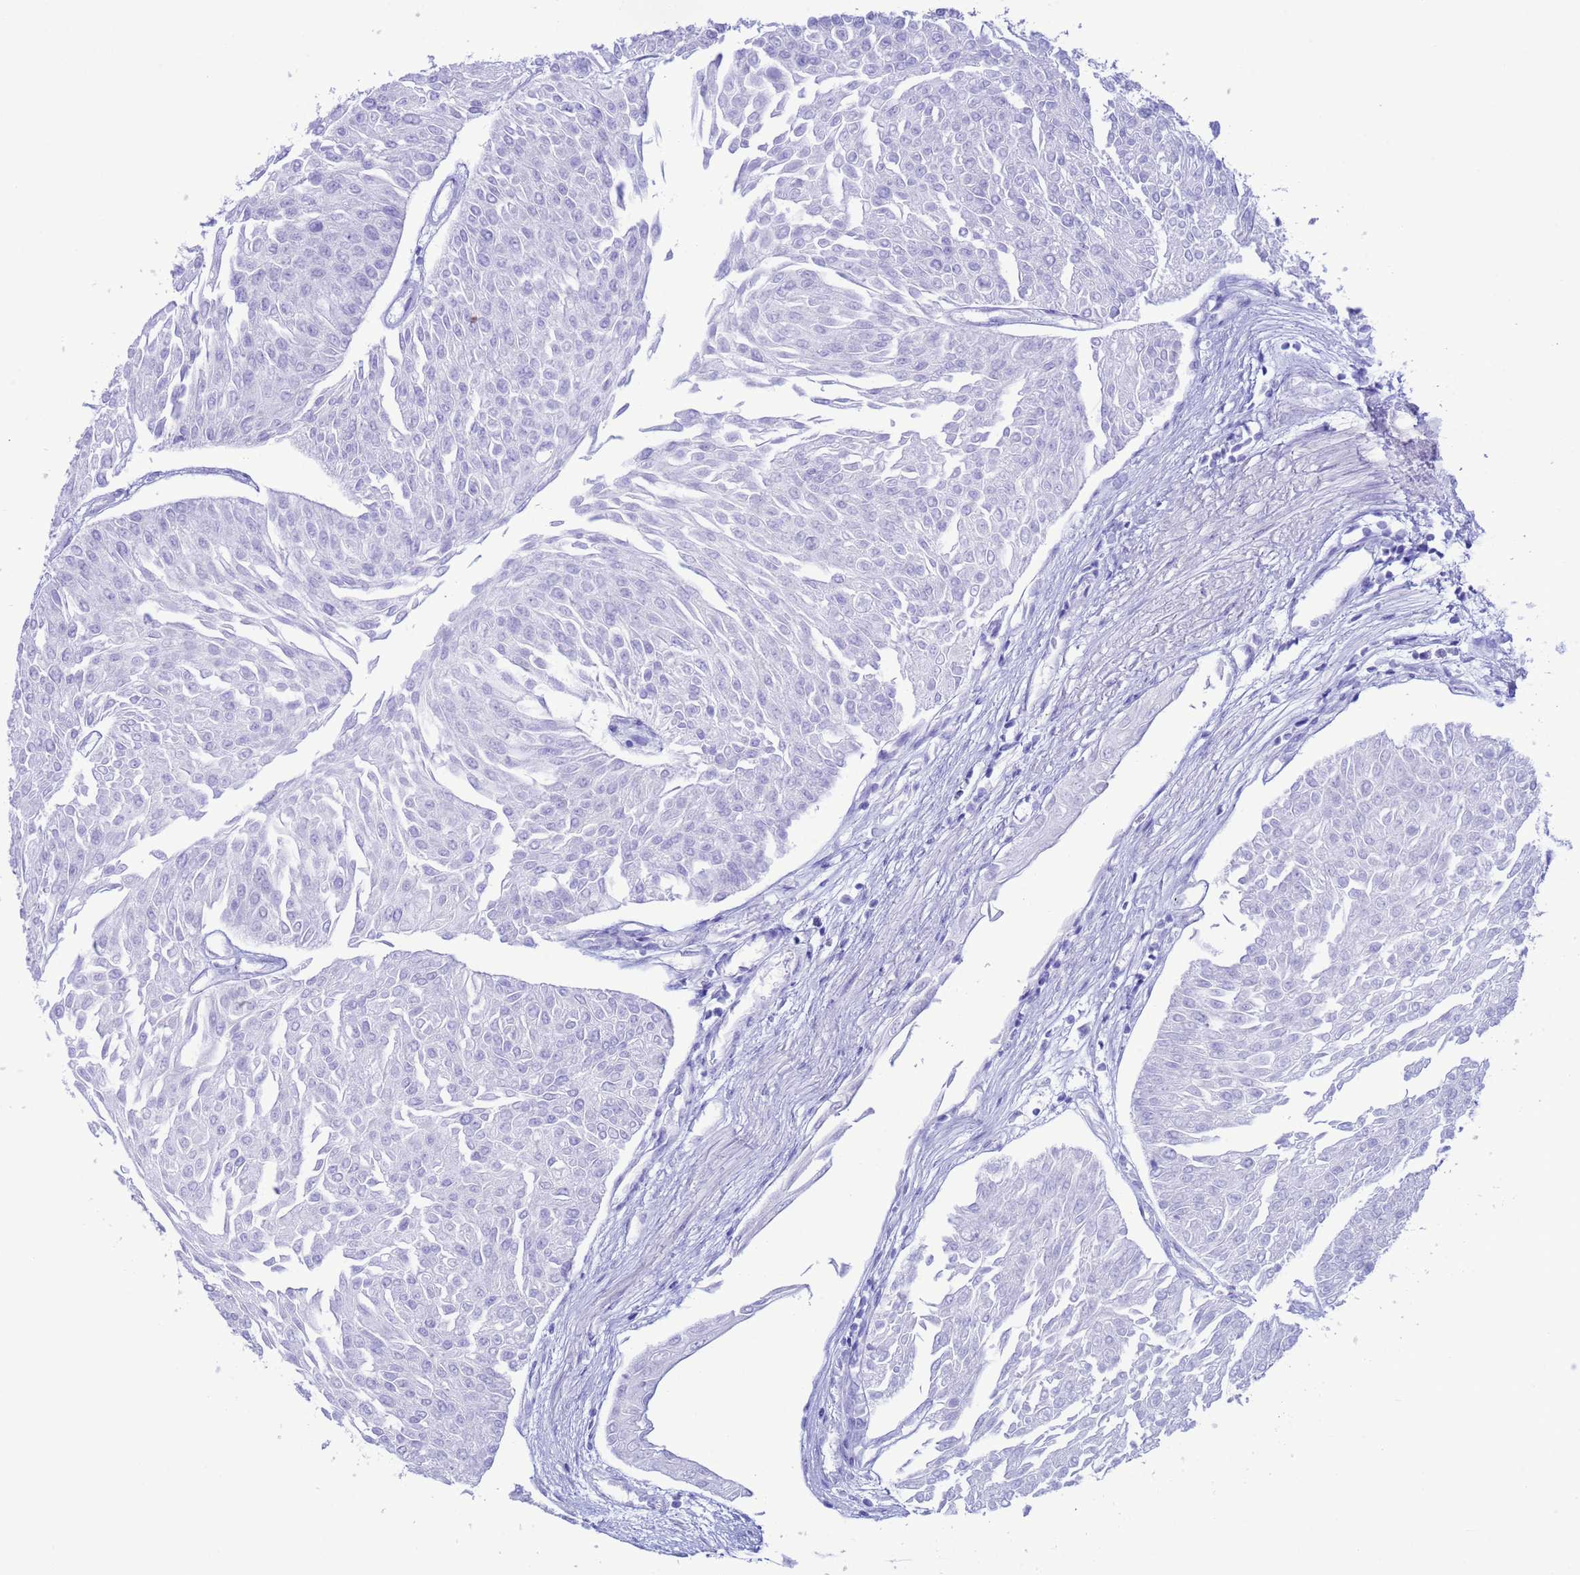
{"staining": {"intensity": "negative", "quantity": "none", "location": "none"}, "tissue": "urothelial cancer", "cell_type": "Tumor cells", "image_type": "cancer", "snomed": [{"axis": "morphology", "description": "Urothelial carcinoma, Low grade"}, {"axis": "topography", "description": "Urinary bladder"}], "caption": "Tumor cells show no significant protein staining in low-grade urothelial carcinoma.", "gene": "GSTM1", "patient": {"sex": "male", "age": 67}}